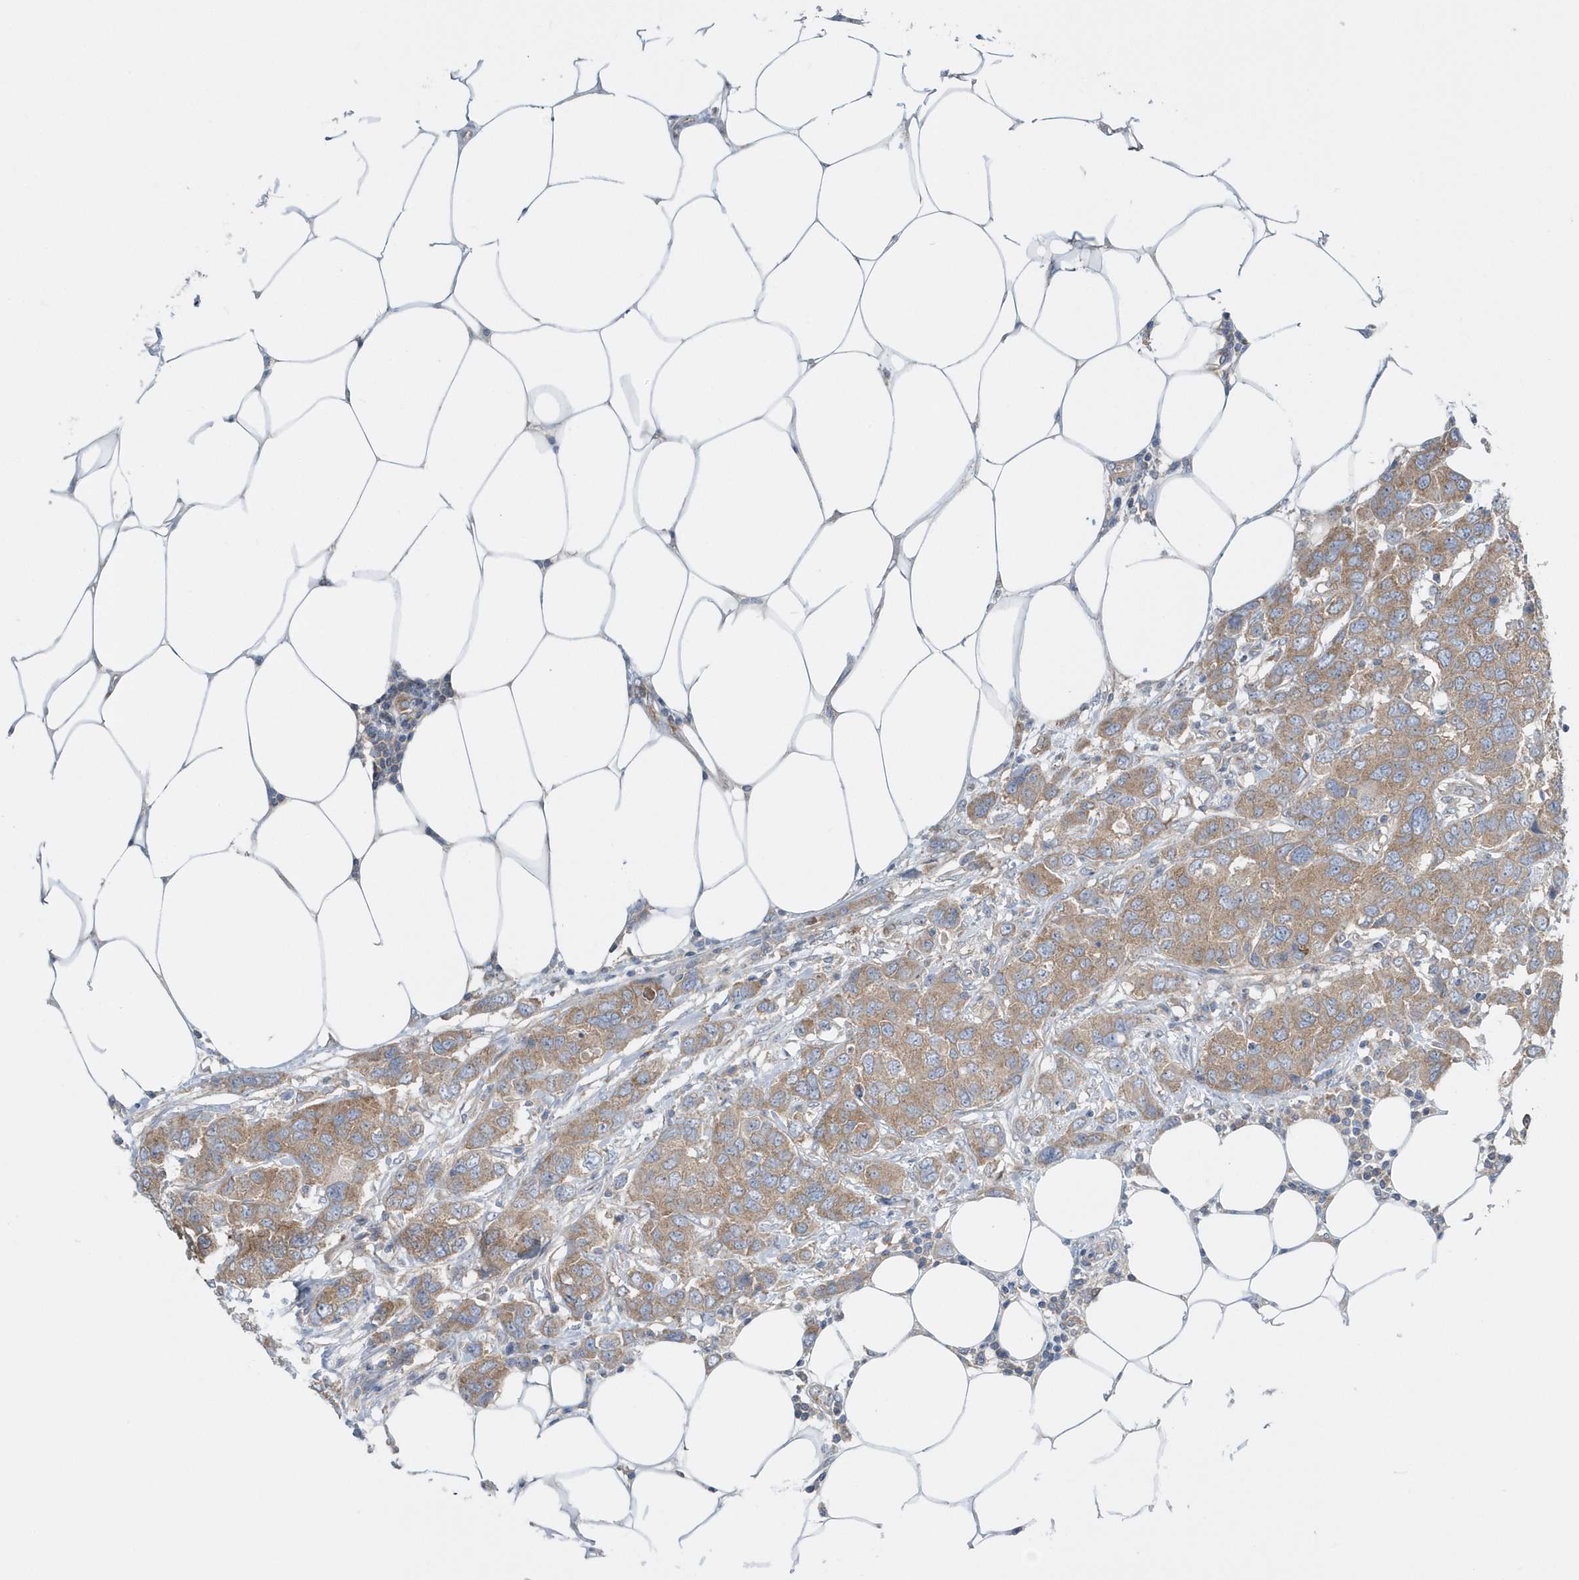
{"staining": {"intensity": "moderate", "quantity": ">75%", "location": "cytoplasmic/membranous"}, "tissue": "breast cancer", "cell_type": "Tumor cells", "image_type": "cancer", "snomed": [{"axis": "morphology", "description": "Duct carcinoma"}, {"axis": "topography", "description": "Breast"}], "caption": "Immunohistochemical staining of human invasive ductal carcinoma (breast) exhibits medium levels of moderate cytoplasmic/membranous expression in approximately >75% of tumor cells.", "gene": "EIF3C", "patient": {"sex": "female", "age": 50}}